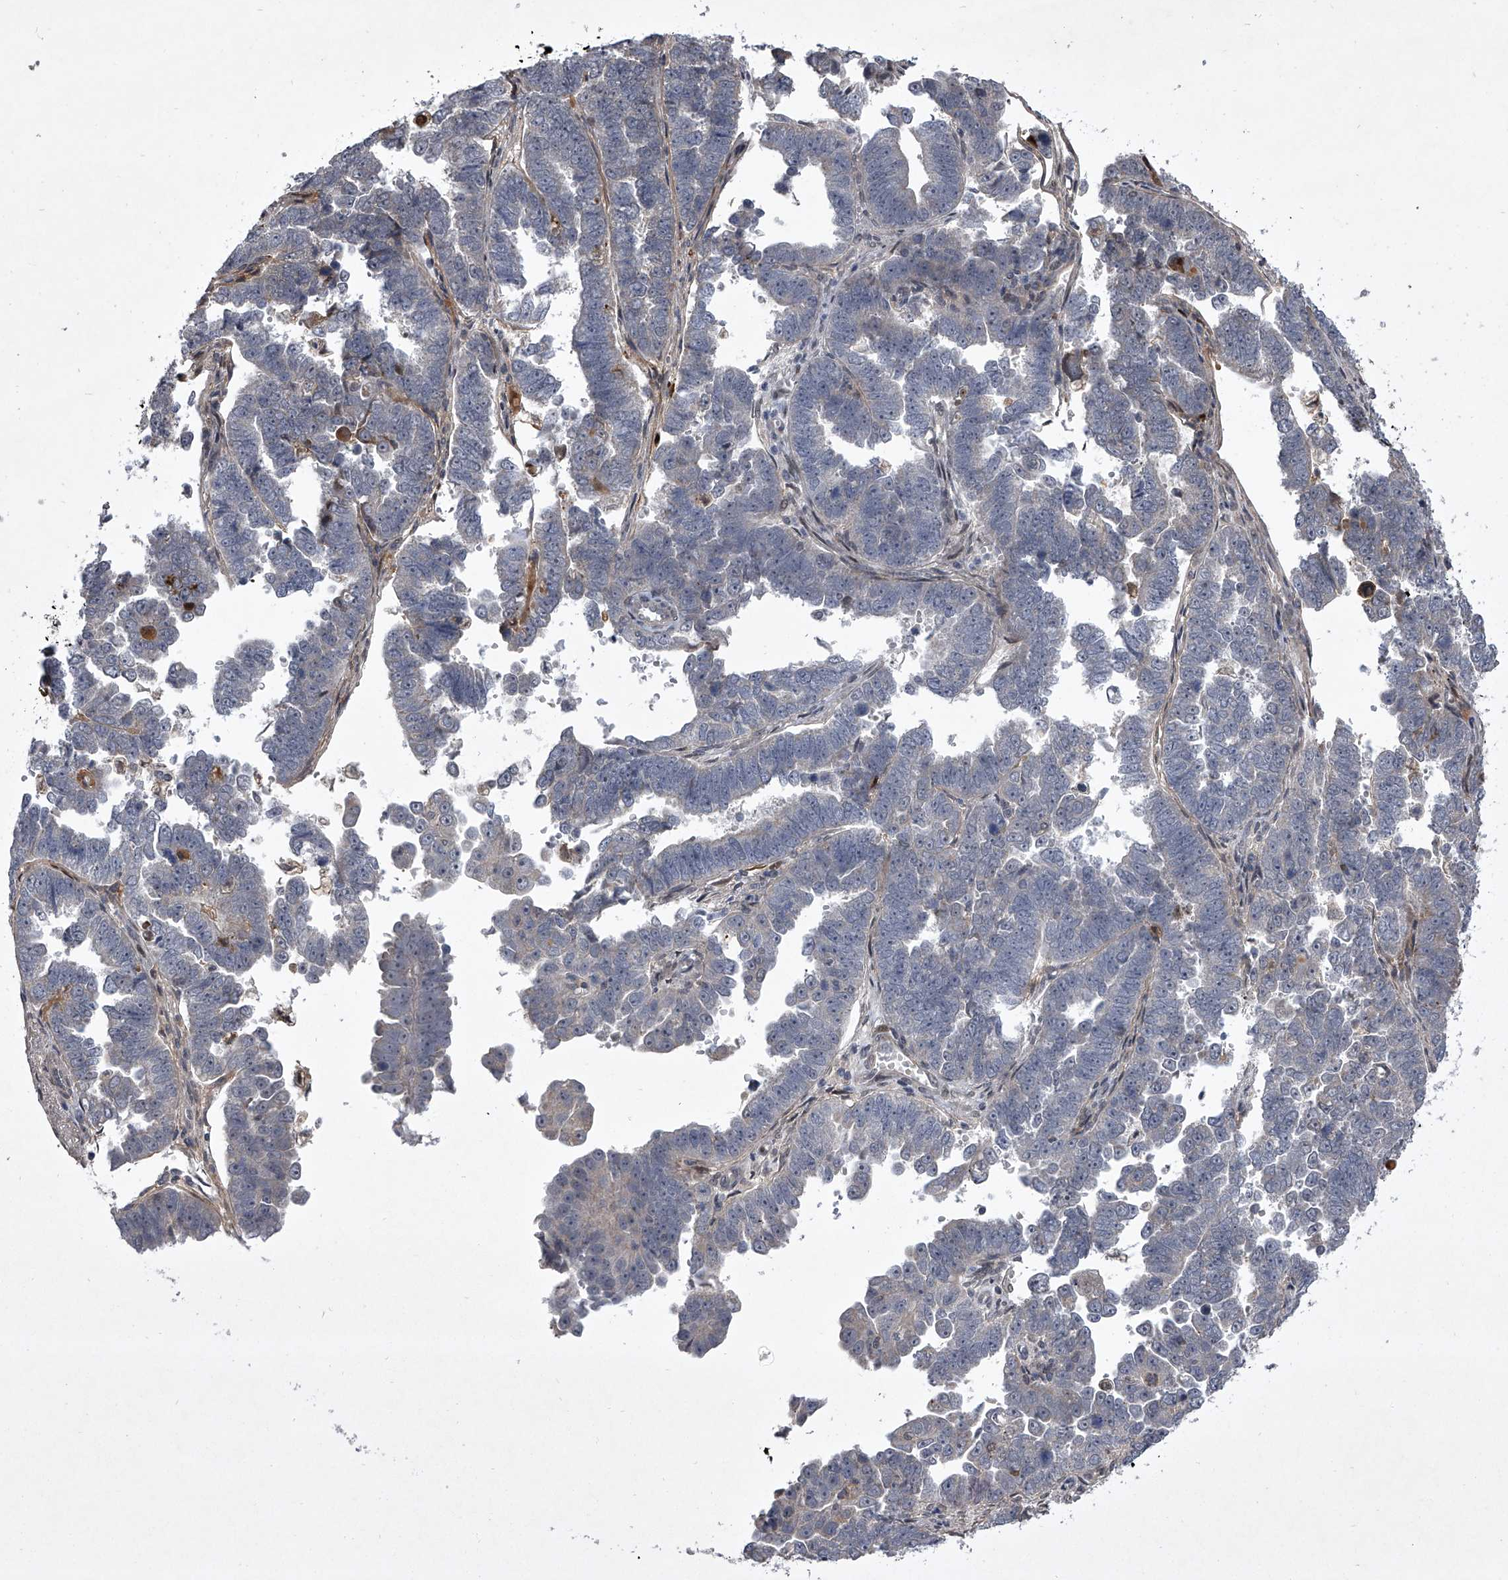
{"staining": {"intensity": "negative", "quantity": "none", "location": "none"}, "tissue": "endometrial cancer", "cell_type": "Tumor cells", "image_type": "cancer", "snomed": [{"axis": "morphology", "description": "Adenocarcinoma, NOS"}, {"axis": "topography", "description": "Endometrium"}], "caption": "Micrograph shows no protein expression in tumor cells of endometrial cancer (adenocarcinoma) tissue.", "gene": "HEATR6", "patient": {"sex": "female", "age": 75}}